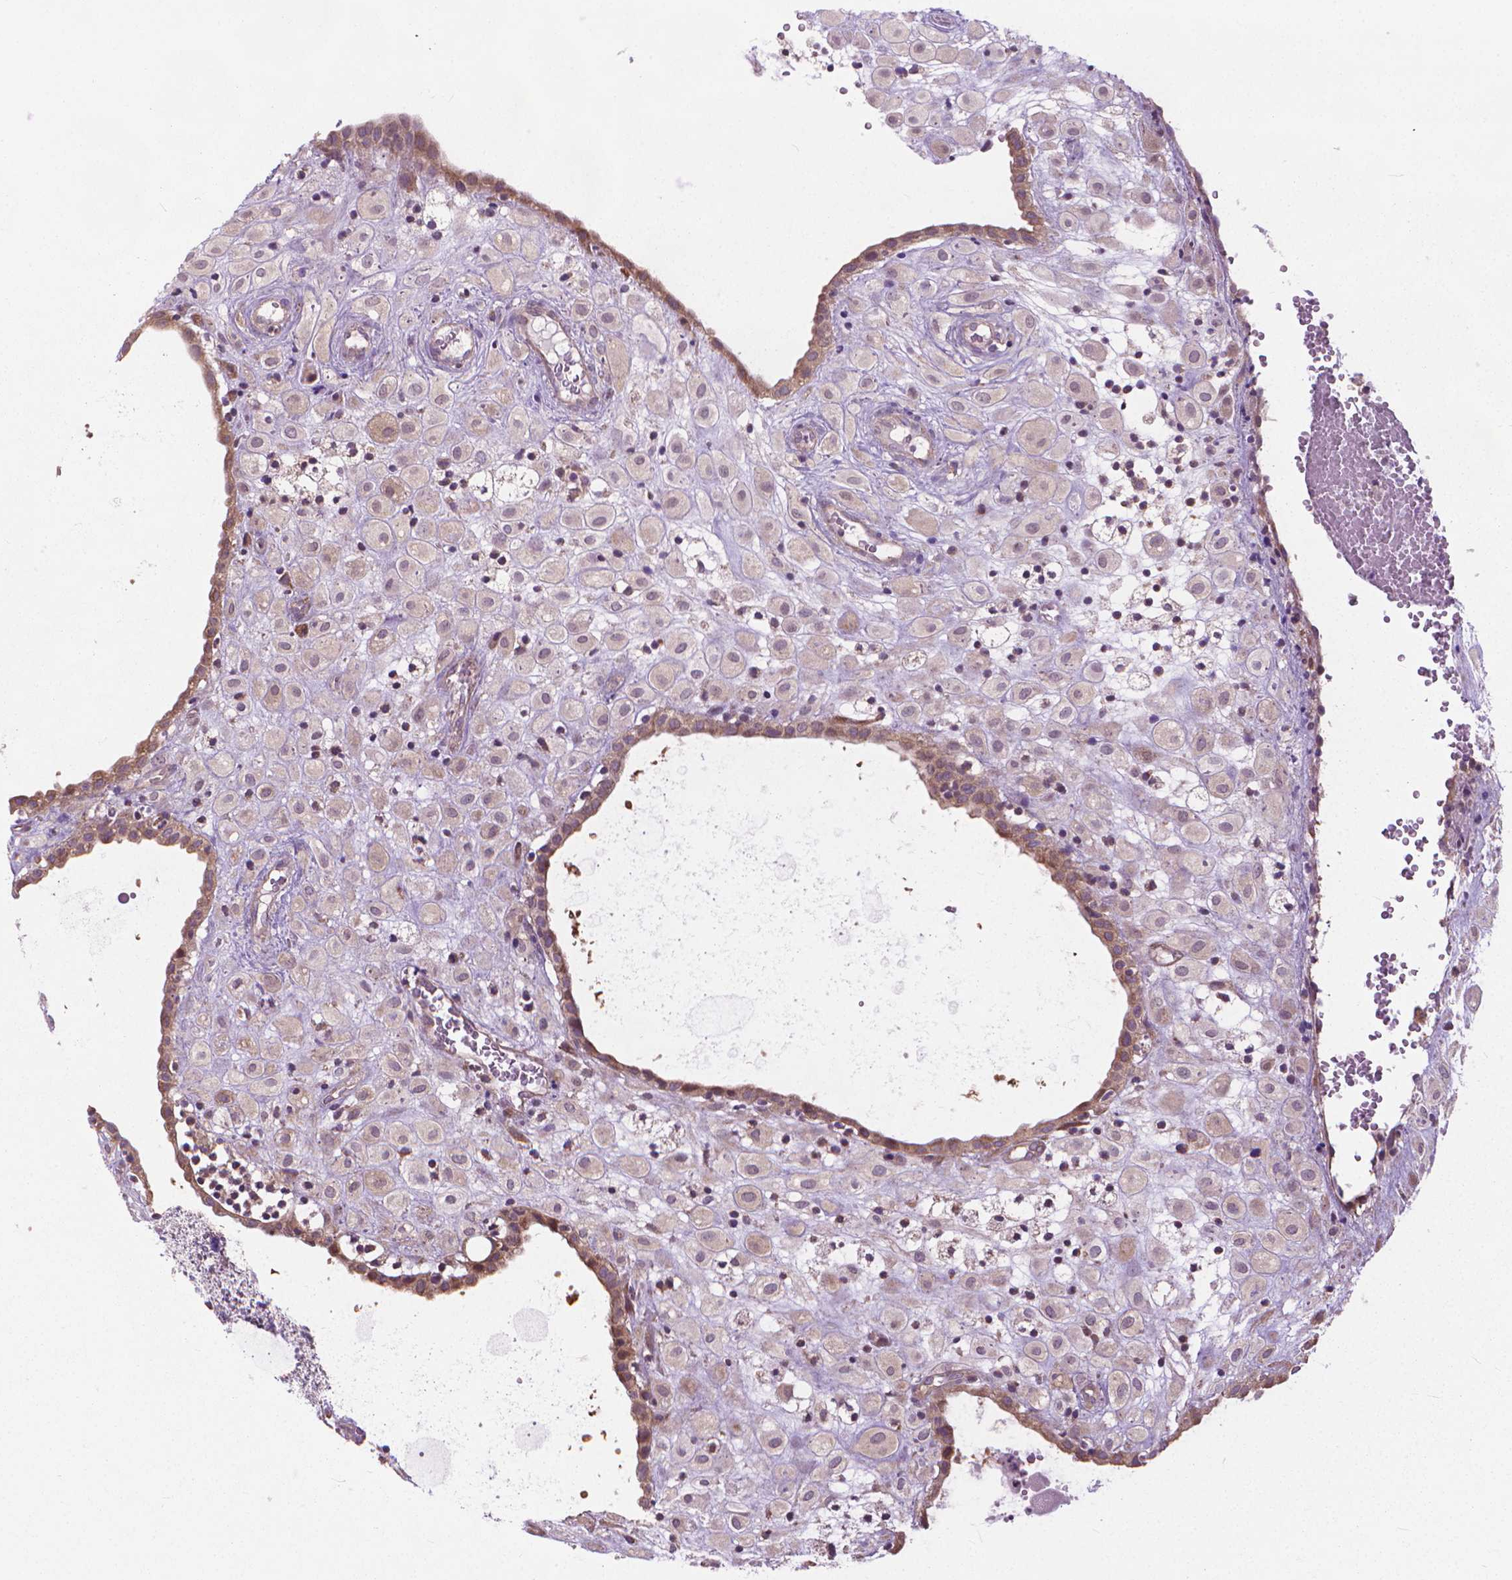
{"staining": {"intensity": "negative", "quantity": "none", "location": "none"}, "tissue": "placenta", "cell_type": "Decidual cells", "image_type": "normal", "snomed": [{"axis": "morphology", "description": "Normal tissue, NOS"}, {"axis": "topography", "description": "Placenta"}], "caption": "High magnification brightfield microscopy of unremarkable placenta stained with DAB (brown) and counterstained with hematoxylin (blue): decidual cells show no significant positivity. (DAB (3,3'-diaminobenzidine) immunohistochemistry (IHC), high magnification).", "gene": "NUDT1", "patient": {"sex": "female", "age": 24}}